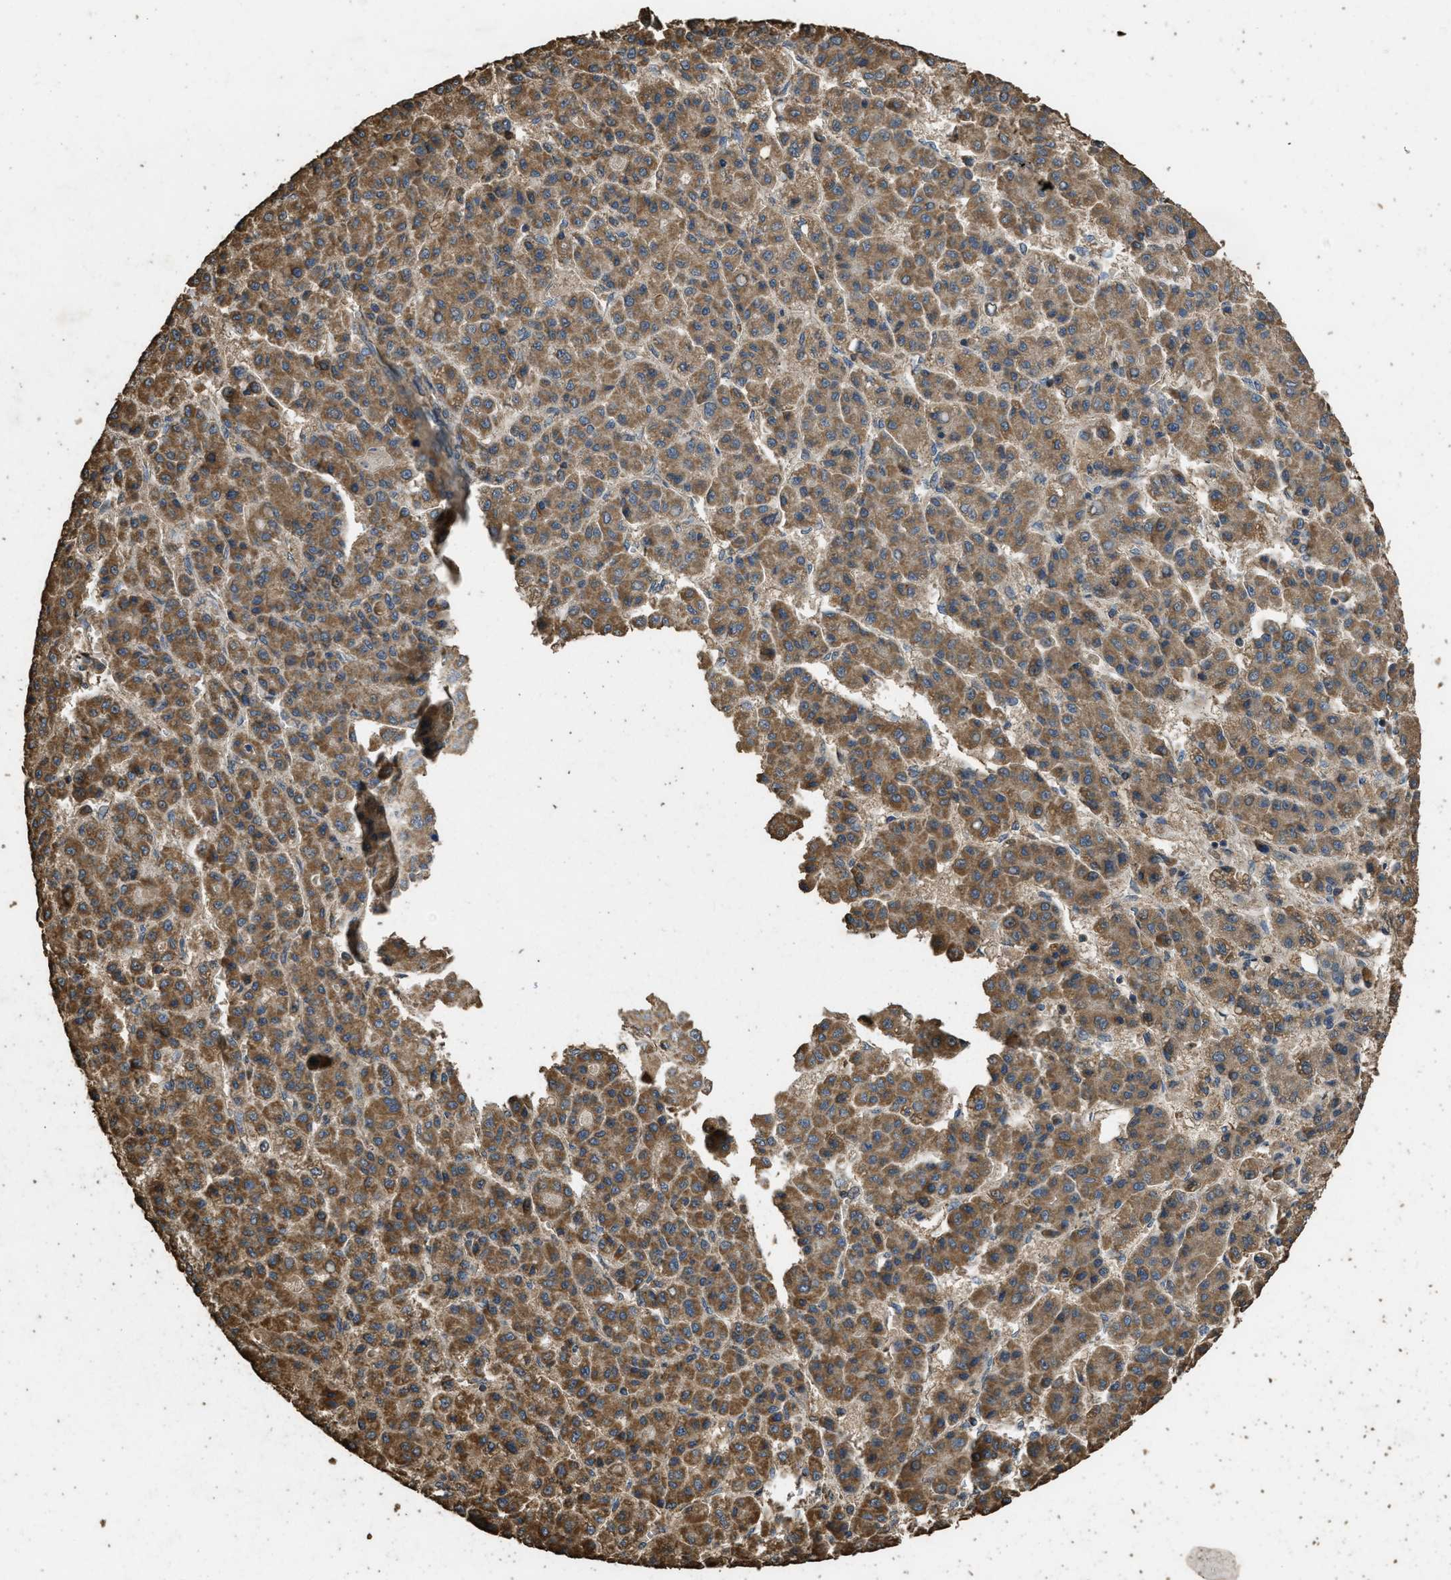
{"staining": {"intensity": "moderate", "quantity": ">75%", "location": "cytoplasmic/membranous"}, "tissue": "liver cancer", "cell_type": "Tumor cells", "image_type": "cancer", "snomed": [{"axis": "morphology", "description": "Carcinoma, Hepatocellular, NOS"}, {"axis": "topography", "description": "Liver"}], "caption": "A micrograph of liver hepatocellular carcinoma stained for a protein demonstrates moderate cytoplasmic/membranous brown staining in tumor cells.", "gene": "CYRIA", "patient": {"sex": "male", "age": 70}}